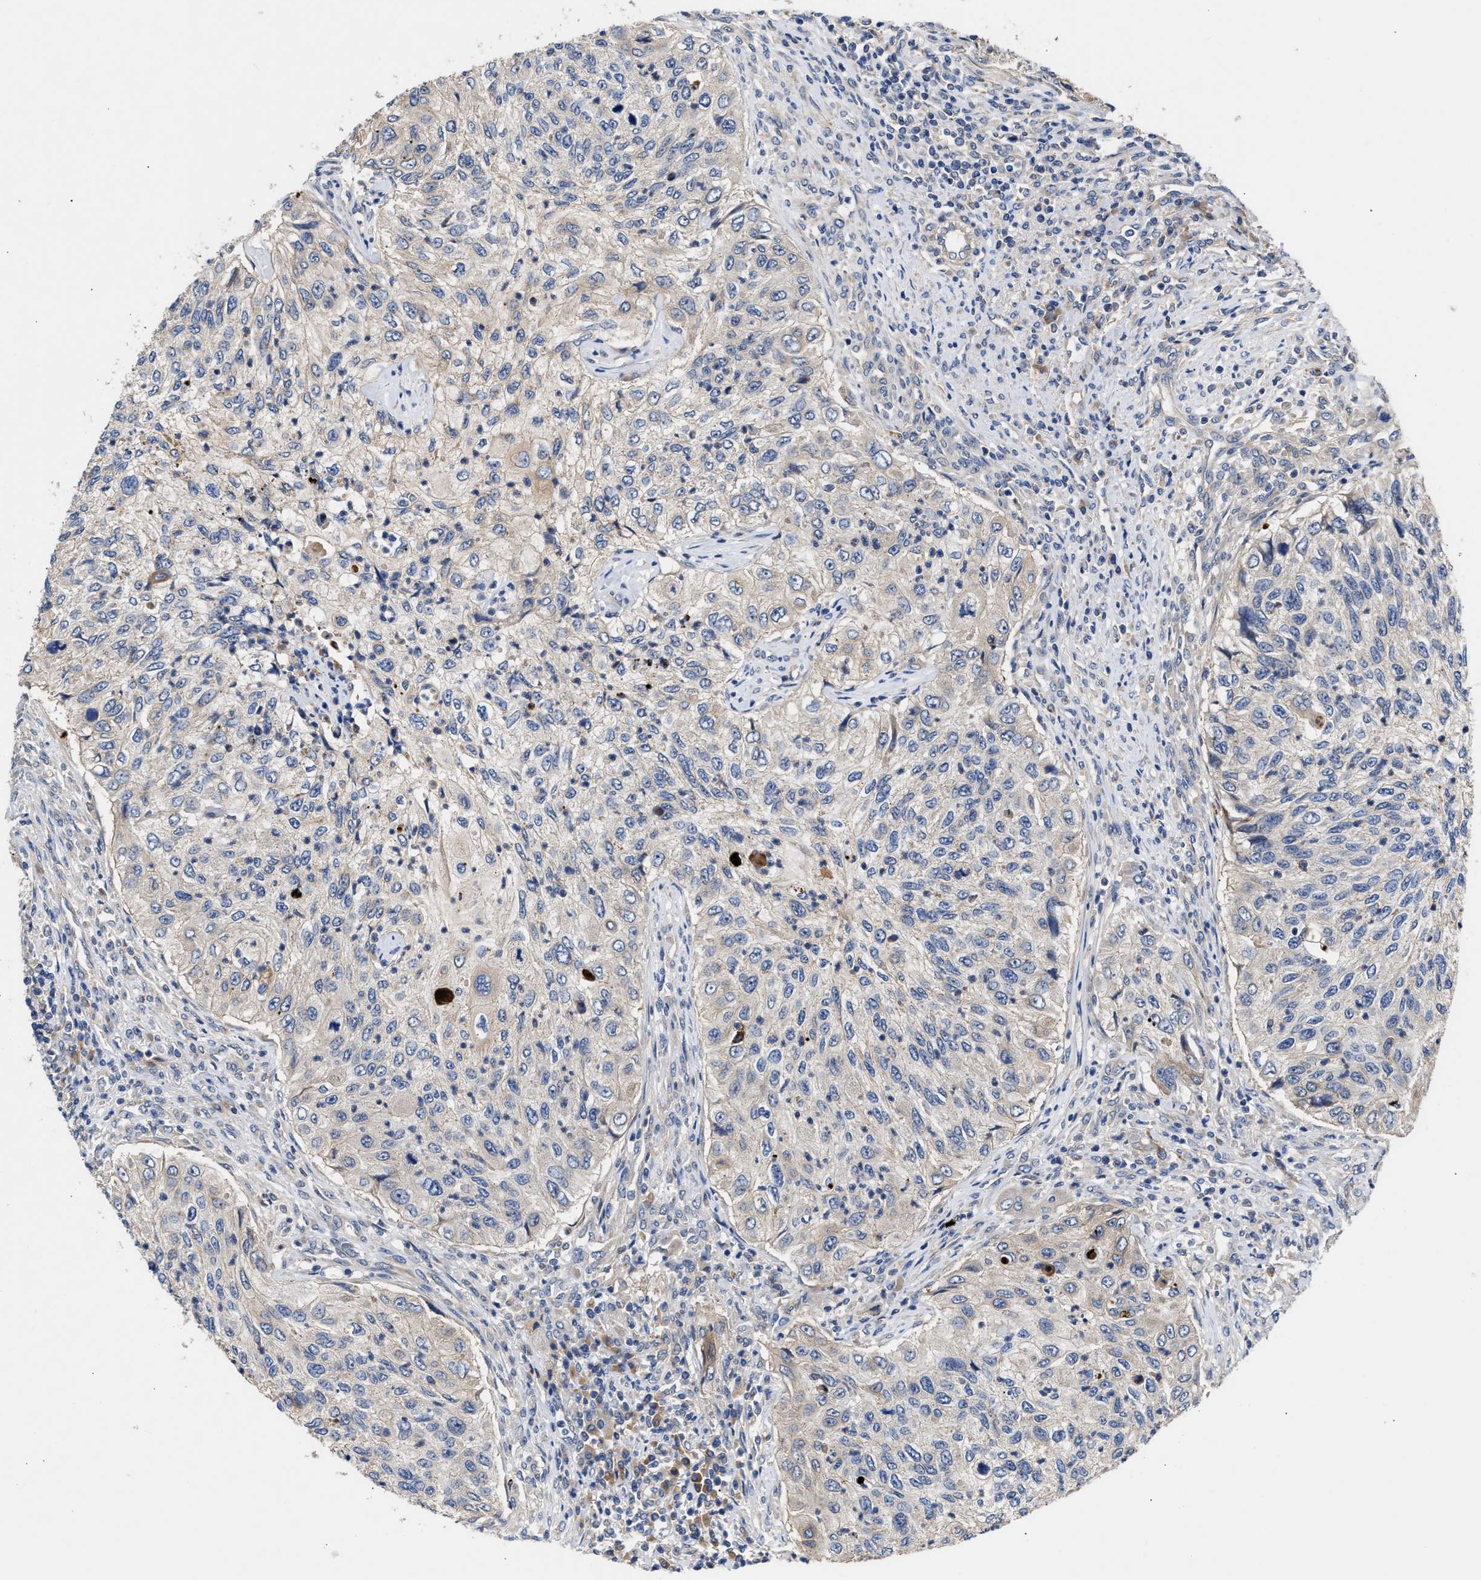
{"staining": {"intensity": "weak", "quantity": "<25%", "location": "cytoplasmic/membranous"}, "tissue": "urothelial cancer", "cell_type": "Tumor cells", "image_type": "cancer", "snomed": [{"axis": "morphology", "description": "Urothelial carcinoma, High grade"}, {"axis": "topography", "description": "Urinary bladder"}], "caption": "DAB (3,3'-diaminobenzidine) immunohistochemical staining of high-grade urothelial carcinoma shows no significant positivity in tumor cells.", "gene": "CCDC146", "patient": {"sex": "female", "age": 60}}